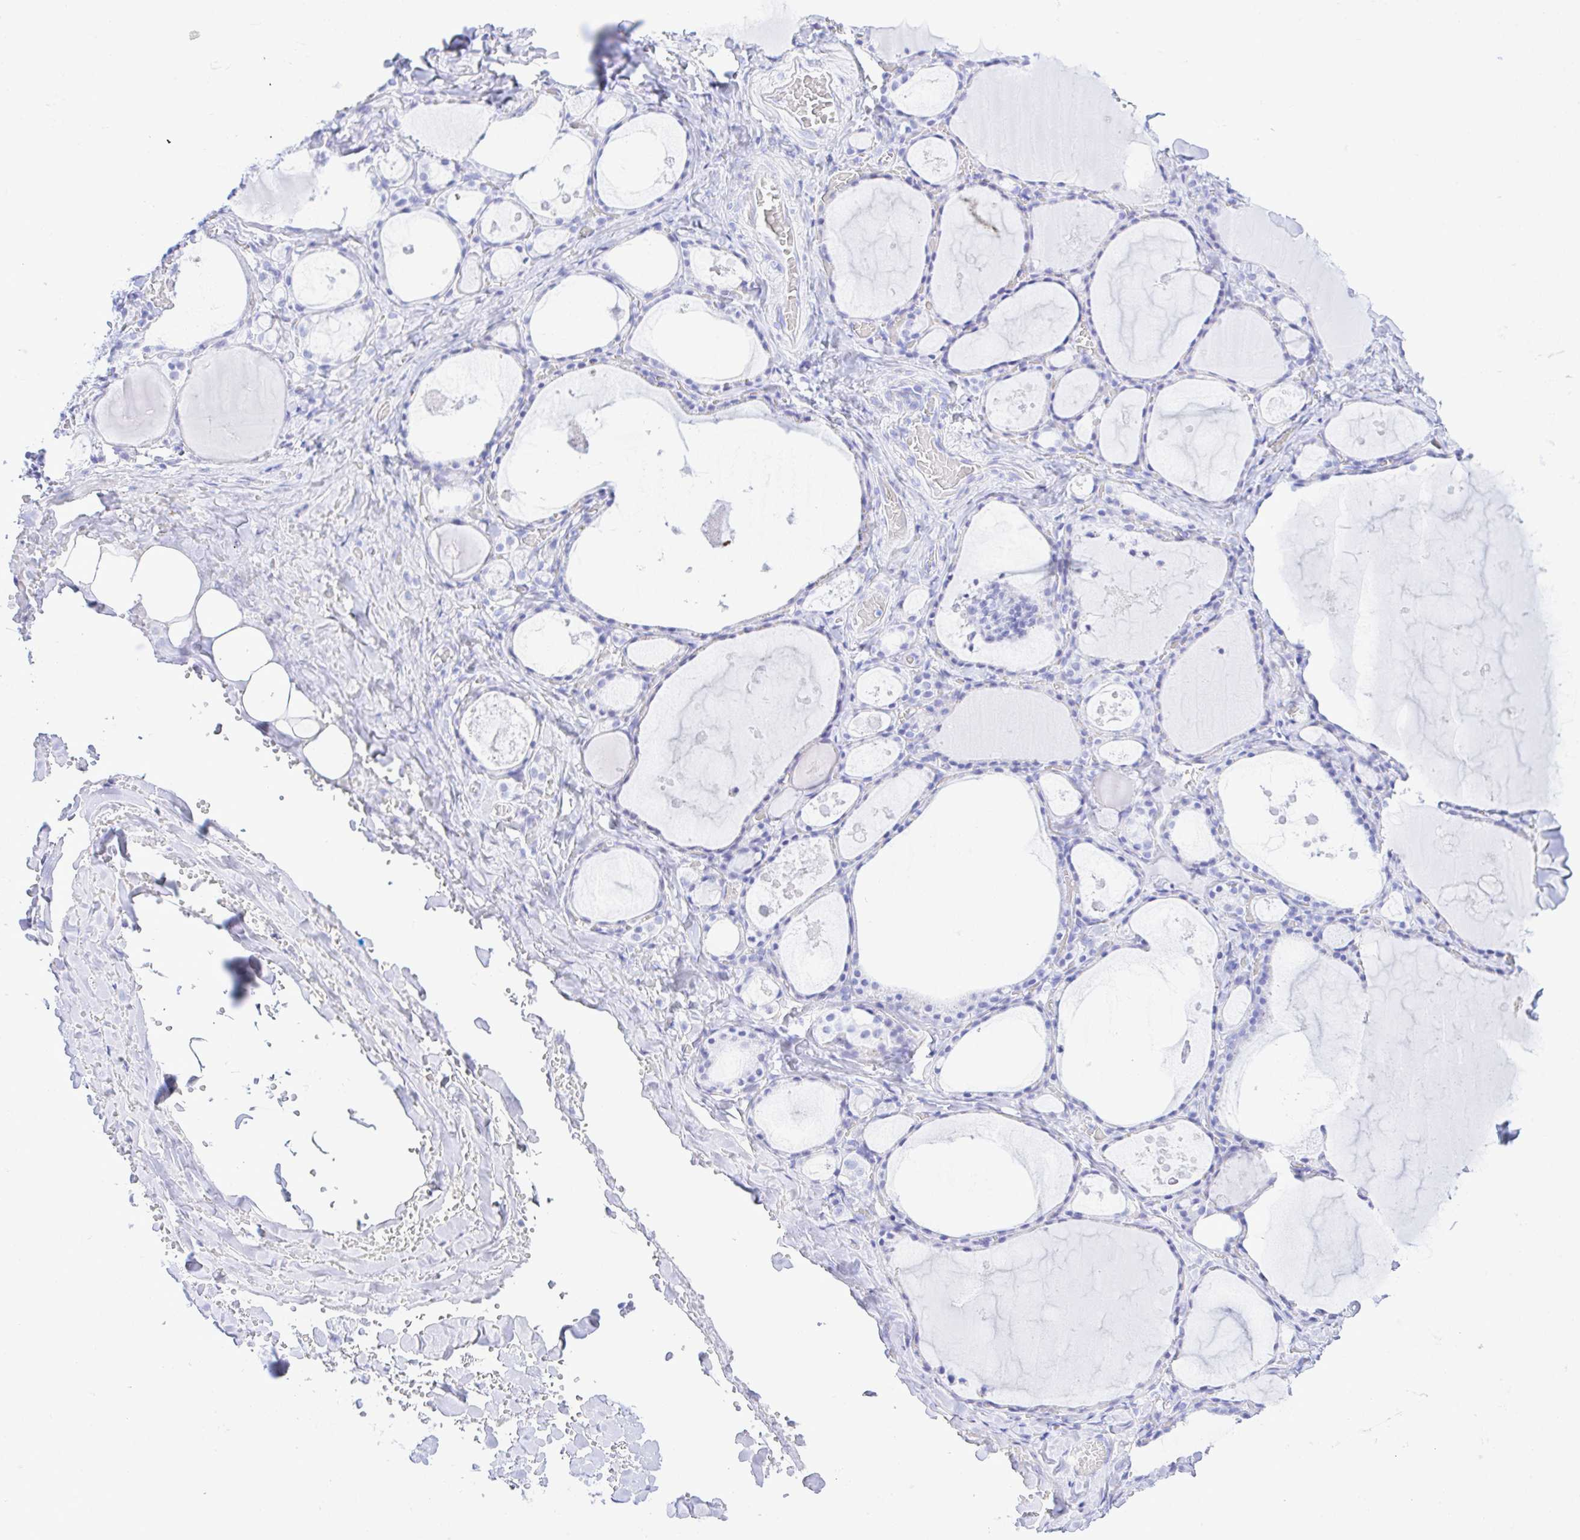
{"staining": {"intensity": "negative", "quantity": "none", "location": "none"}, "tissue": "thyroid gland", "cell_type": "Glandular cells", "image_type": "normal", "snomed": [{"axis": "morphology", "description": "Normal tissue, NOS"}, {"axis": "topography", "description": "Thyroid gland"}], "caption": "This image is of unremarkable thyroid gland stained with immunohistochemistry (IHC) to label a protein in brown with the nuclei are counter-stained blue. There is no expression in glandular cells.", "gene": "SELENOV", "patient": {"sex": "male", "age": 56}}